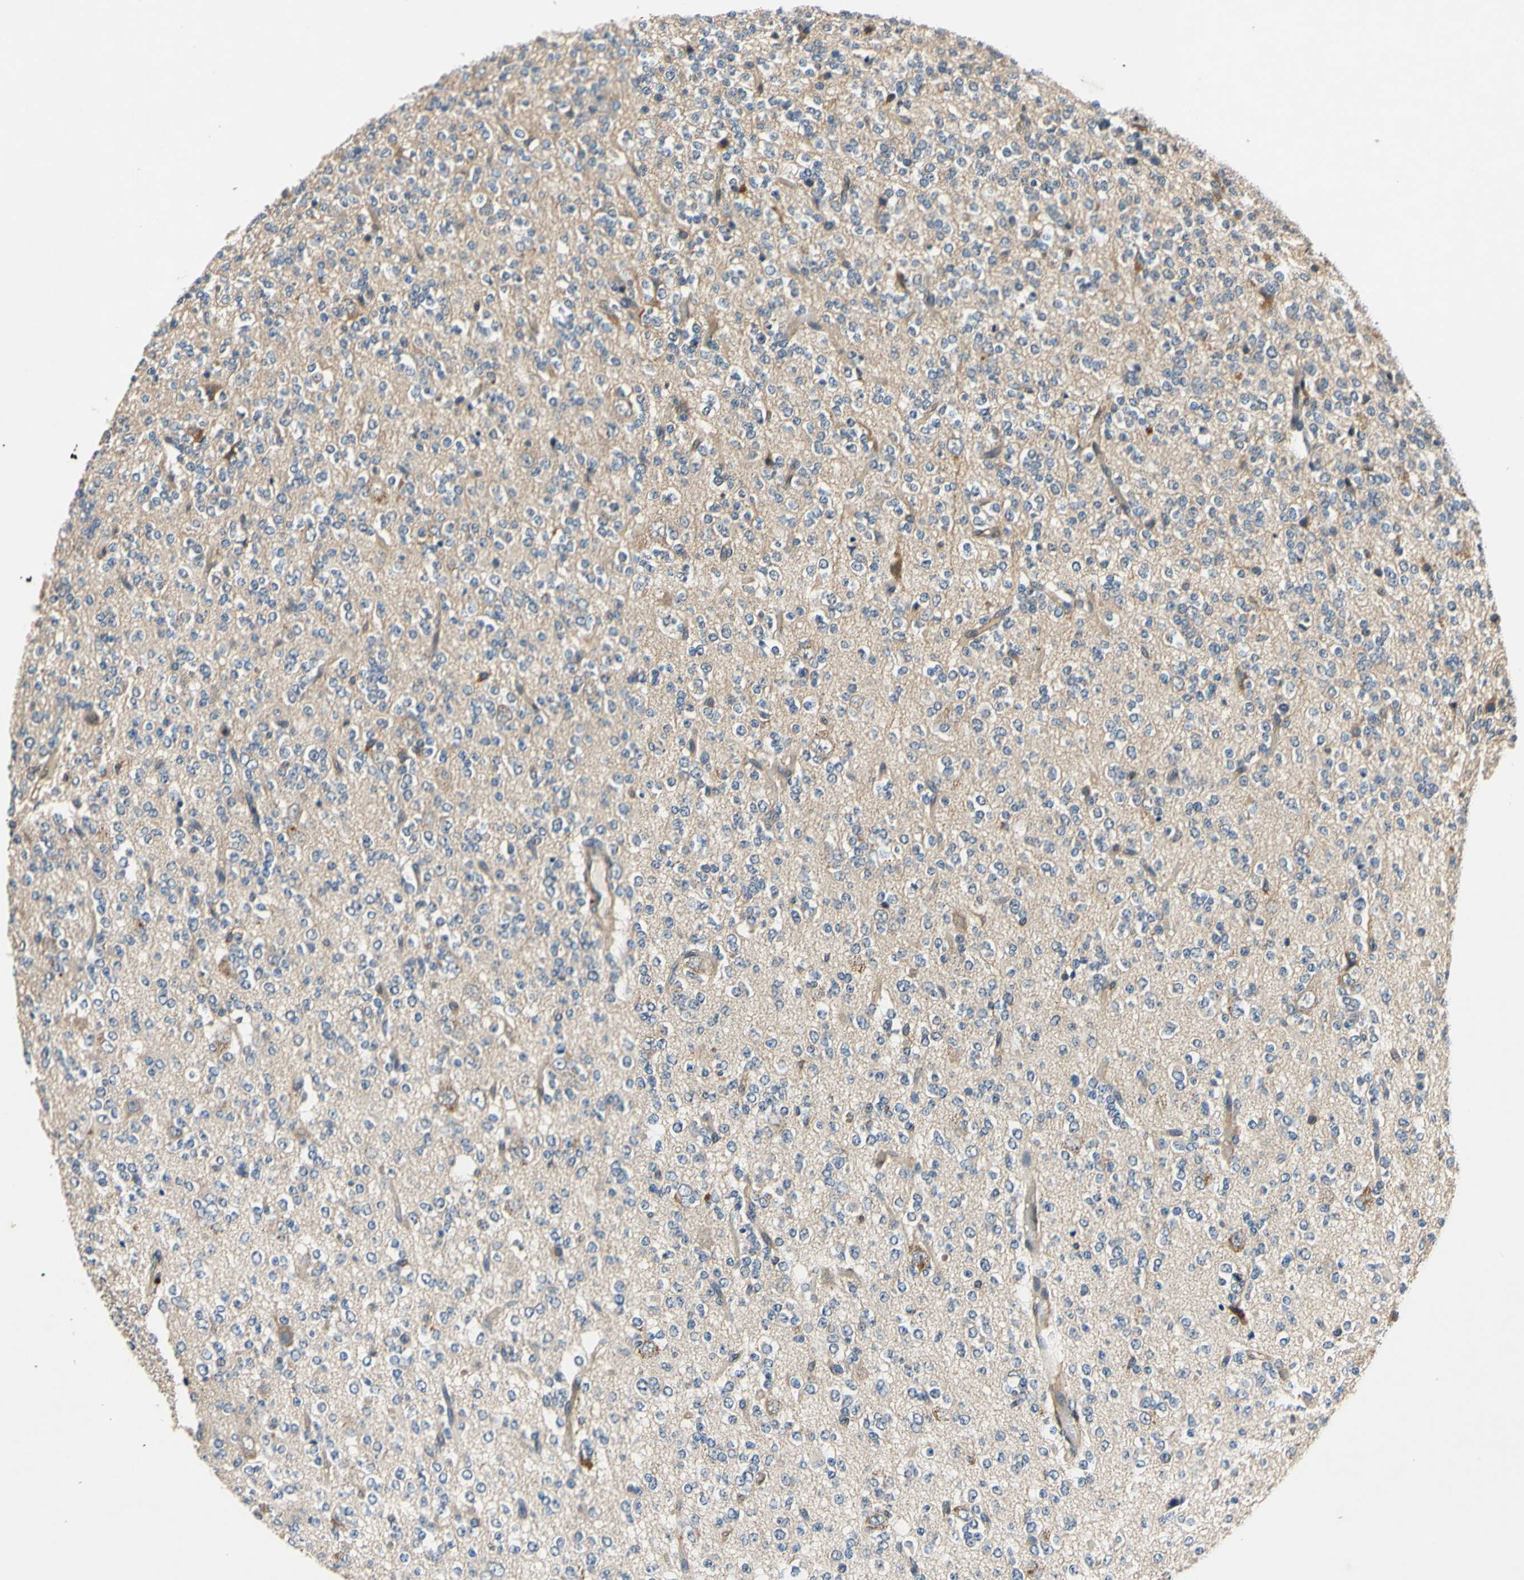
{"staining": {"intensity": "moderate", "quantity": "<25%", "location": "cytoplasmic/membranous"}, "tissue": "glioma", "cell_type": "Tumor cells", "image_type": "cancer", "snomed": [{"axis": "morphology", "description": "Glioma, malignant, Low grade"}, {"axis": "topography", "description": "Brain"}], "caption": "Protein staining of low-grade glioma (malignant) tissue demonstrates moderate cytoplasmic/membranous positivity in approximately <25% of tumor cells.", "gene": "PLA2G4A", "patient": {"sex": "male", "age": 38}}